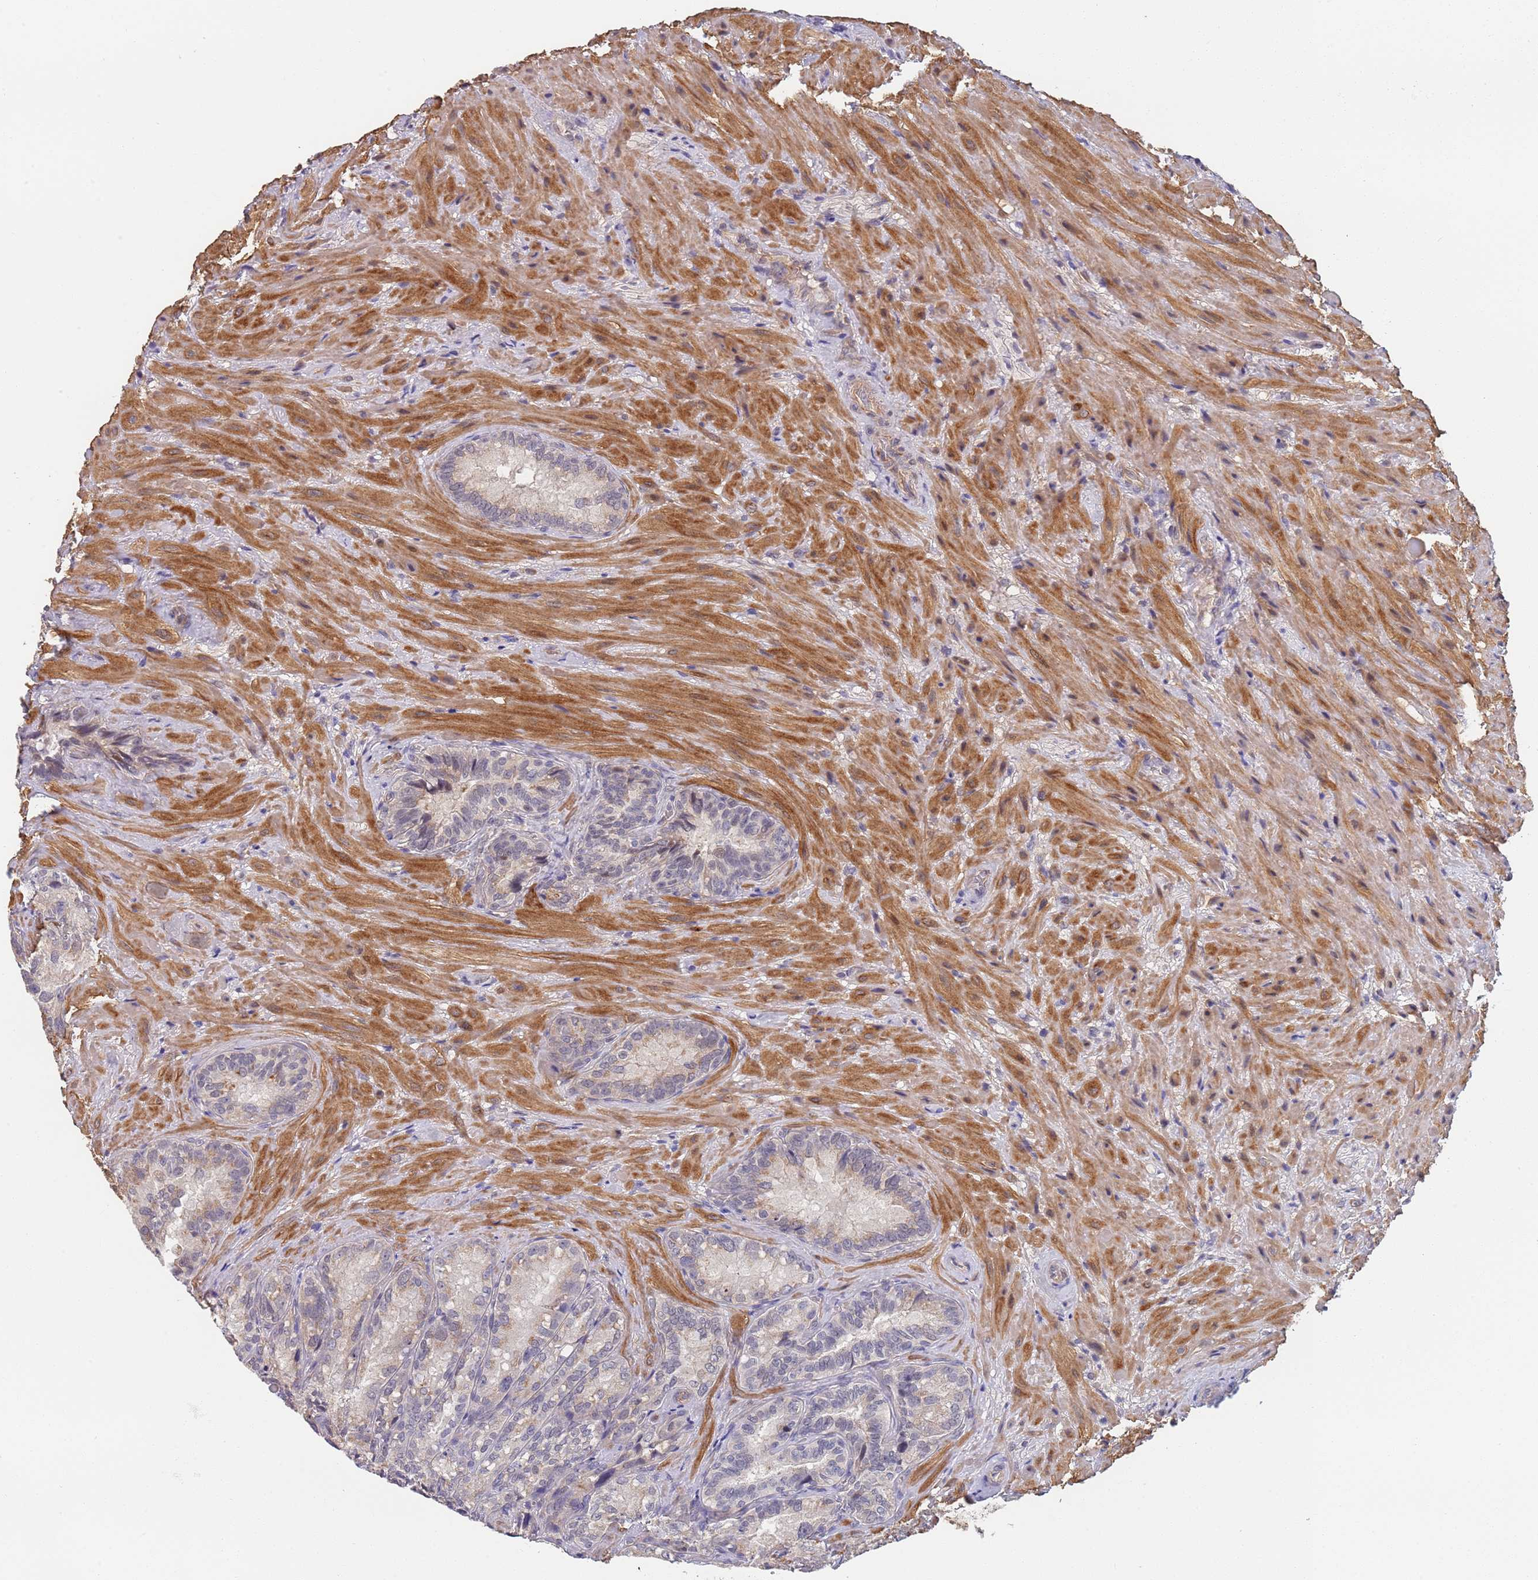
{"staining": {"intensity": "weak", "quantity": "<25%", "location": "cytoplasmic/membranous"}, "tissue": "seminal vesicle", "cell_type": "Glandular cells", "image_type": "normal", "snomed": [{"axis": "morphology", "description": "Normal tissue, NOS"}, {"axis": "topography", "description": "Seminal veicle"}], "caption": "The micrograph reveals no staining of glandular cells in unremarkable seminal vesicle.", "gene": "B4GALT4", "patient": {"sex": "male", "age": 62}}